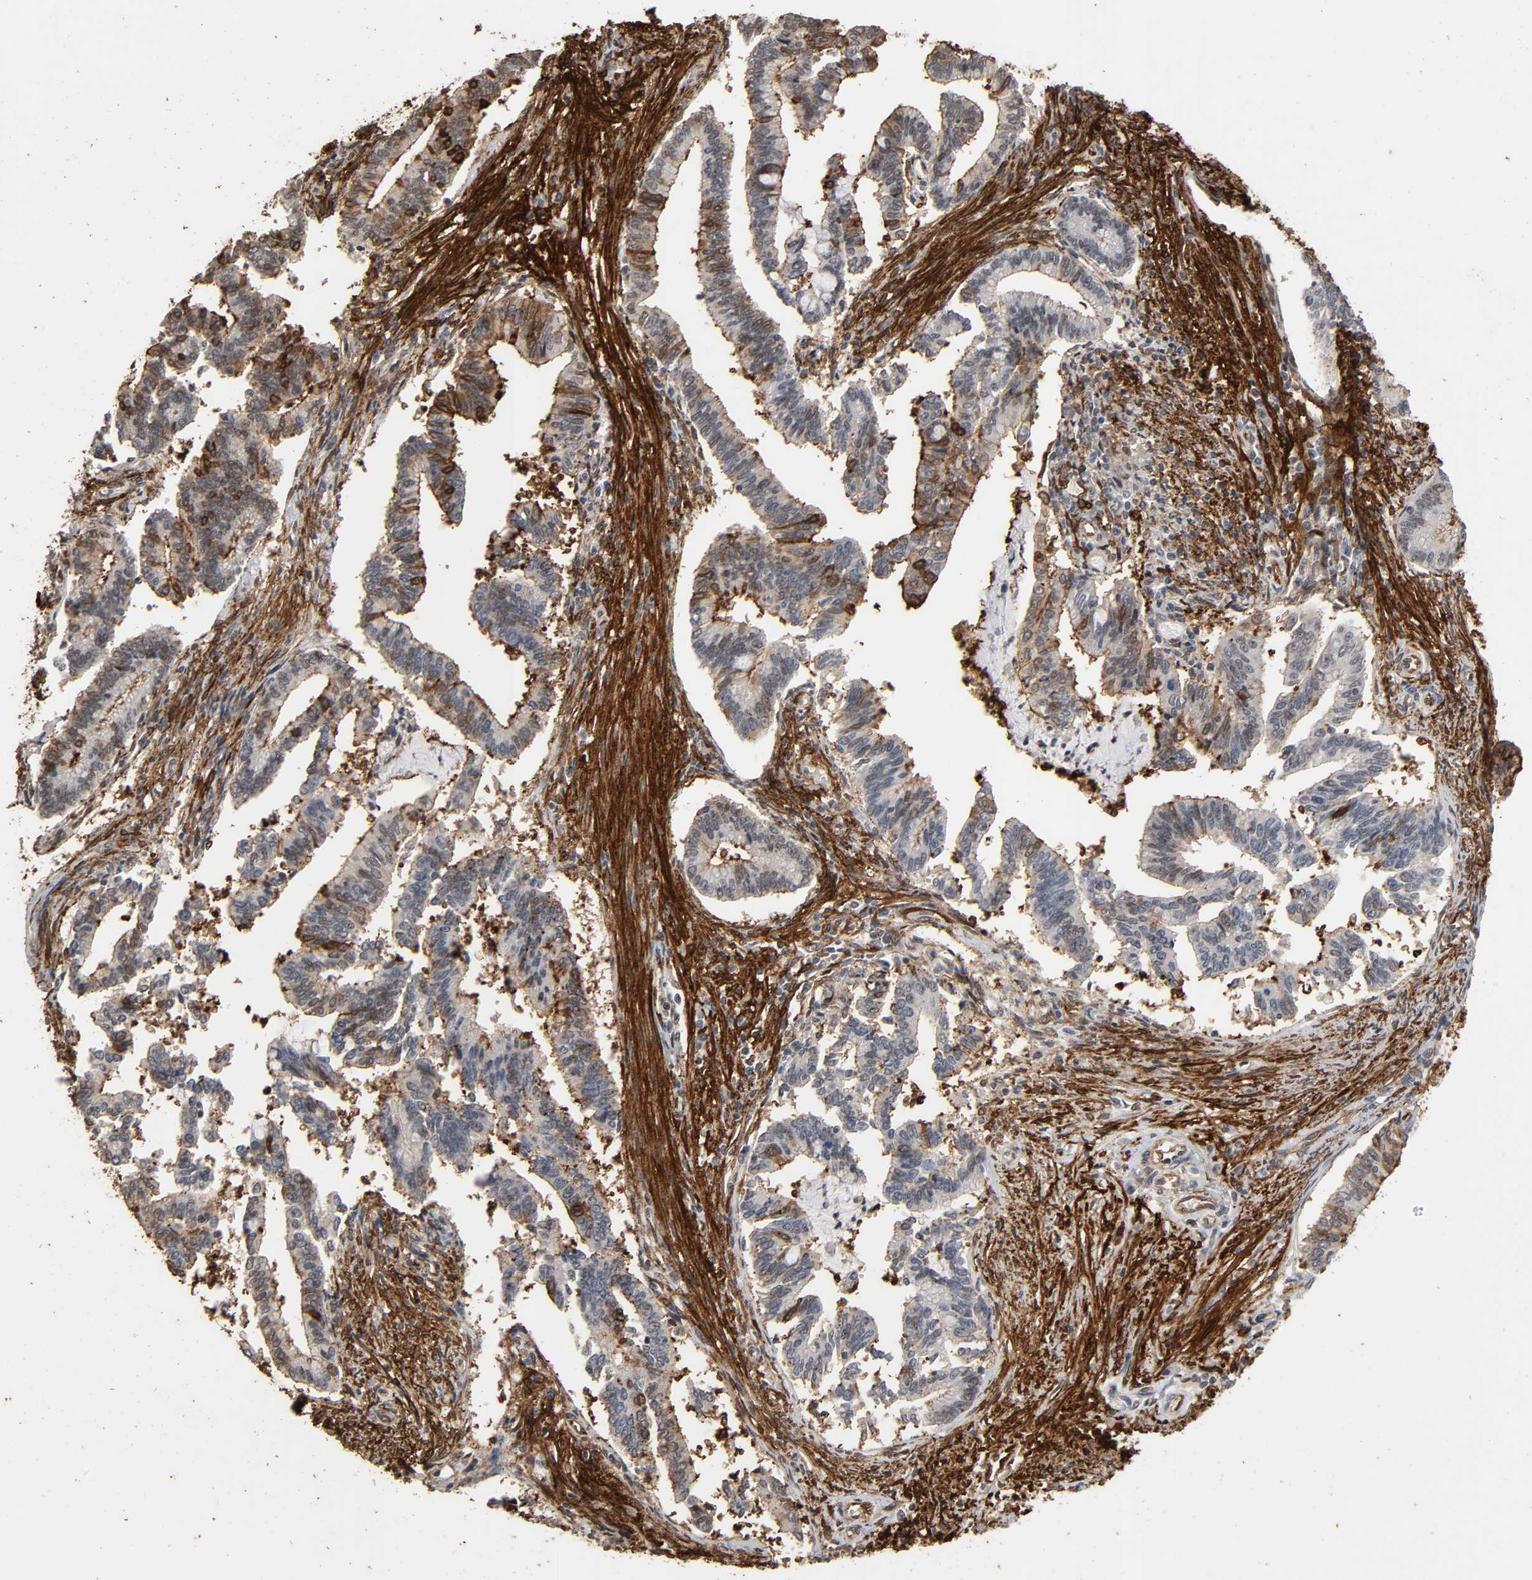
{"staining": {"intensity": "moderate", "quantity": "25%-75%", "location": "cytoplasmic/membranous,nuclear"}, "tissue": "cervical cancer", "cell_type": "Tumor cells", "image_type": "cancer", "snomed": [{"axis": "morphology", "description": "Adenocarcinoma, NOS"}, {"axis": "topography", "description": "Cervix"}], "caption": "Cervical cancer stained with a protein marker reveals moderate staining in tumor cells.", "gene": "AHNAK2", "patient": {"sex": "female", "age": 36}}